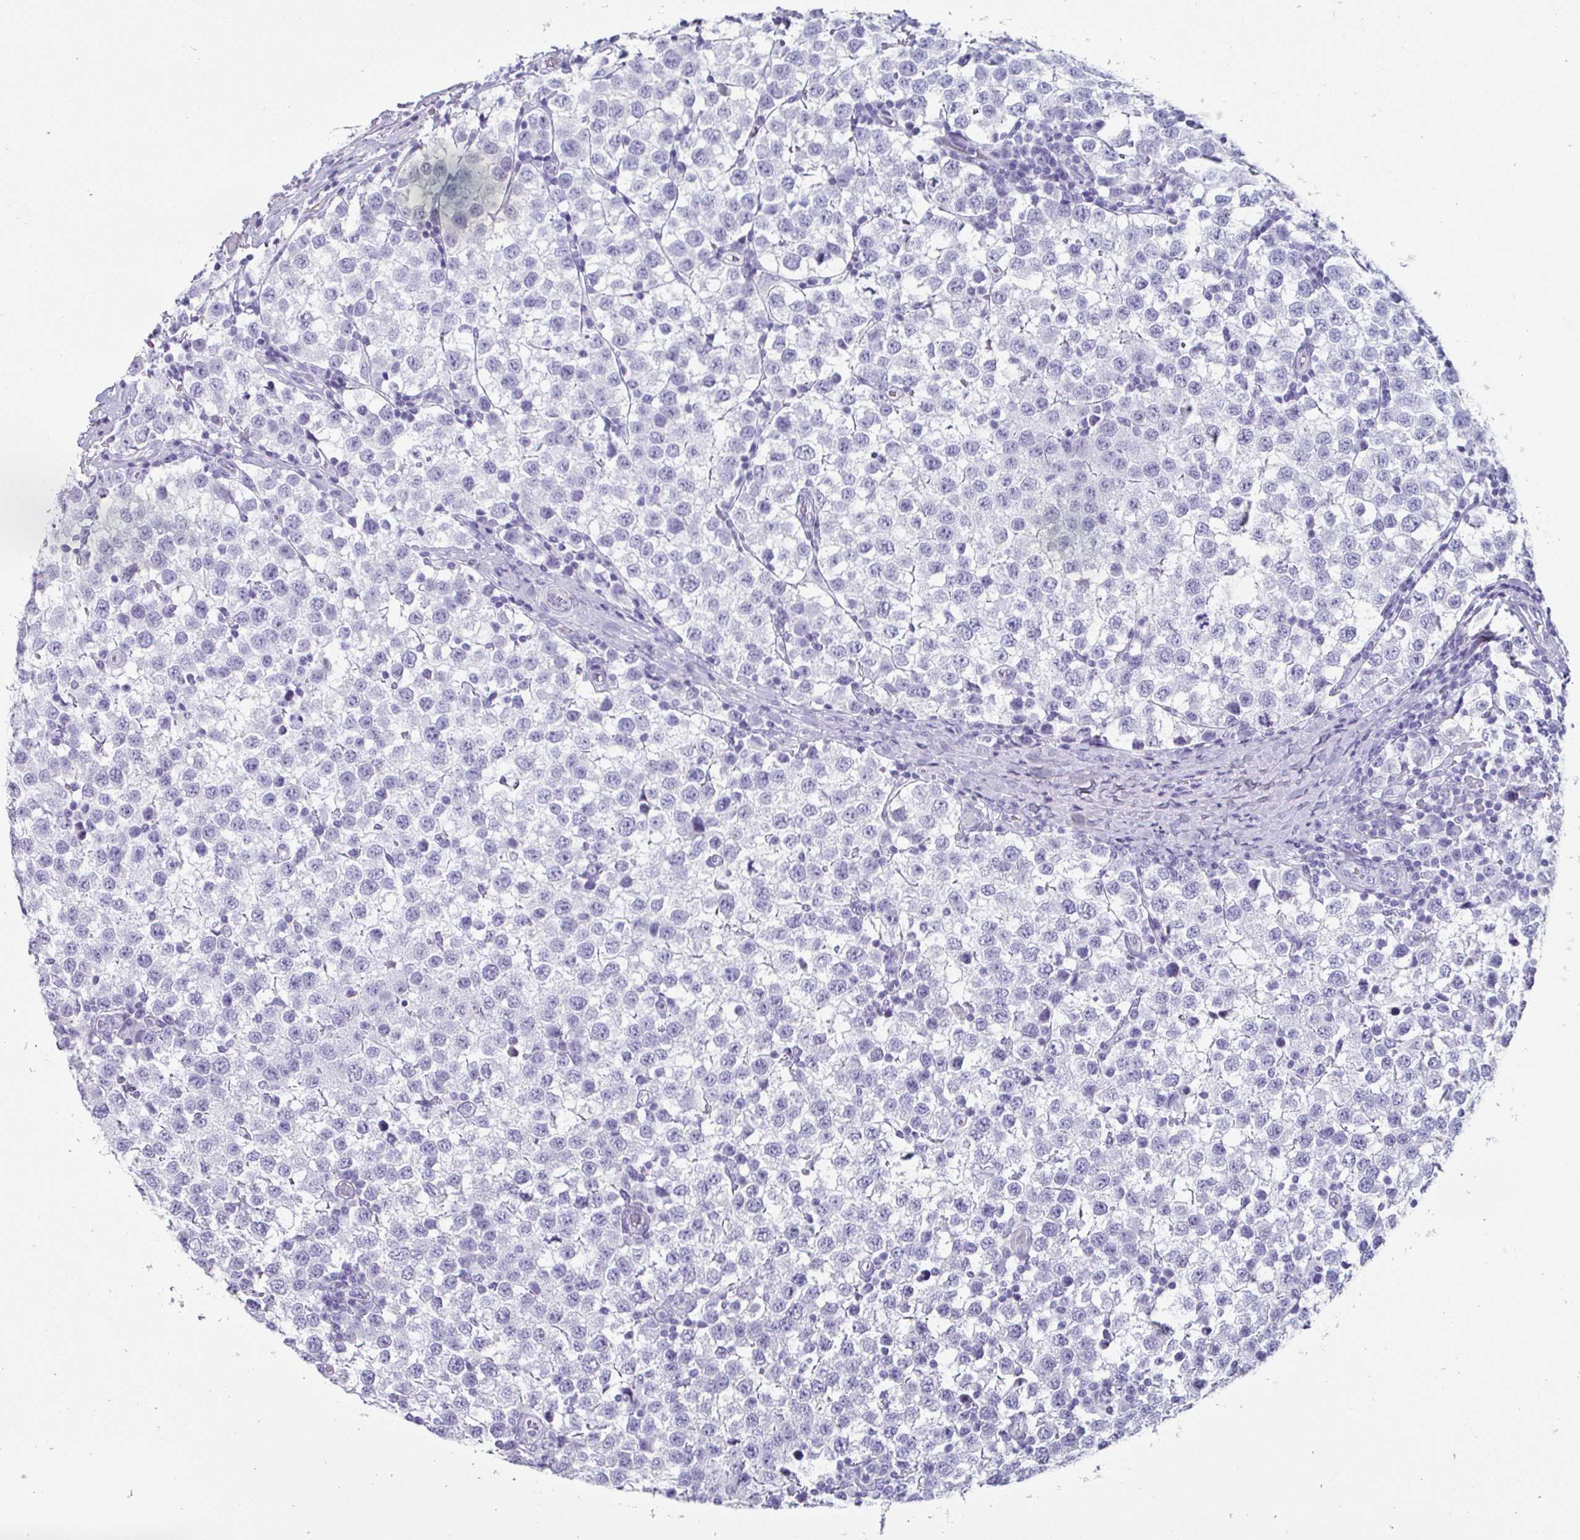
{"staining": {"intensity": "negative", "quantity": "none", "location": "none"}, "tissue": "testis cancer", "cell_type": "Tumor cells", "image_type": "cancer", "snomed": [{"axis": "morphology", "description": "Seminoma, NOS"}, {"axis": "topography", "description": "Testis"}], "caption": "Micrograph shows no protein expression in tumor cells of testis cancer tissue.", "gene": "CREG2", "patient": {"sex": "male", "age": 34}}